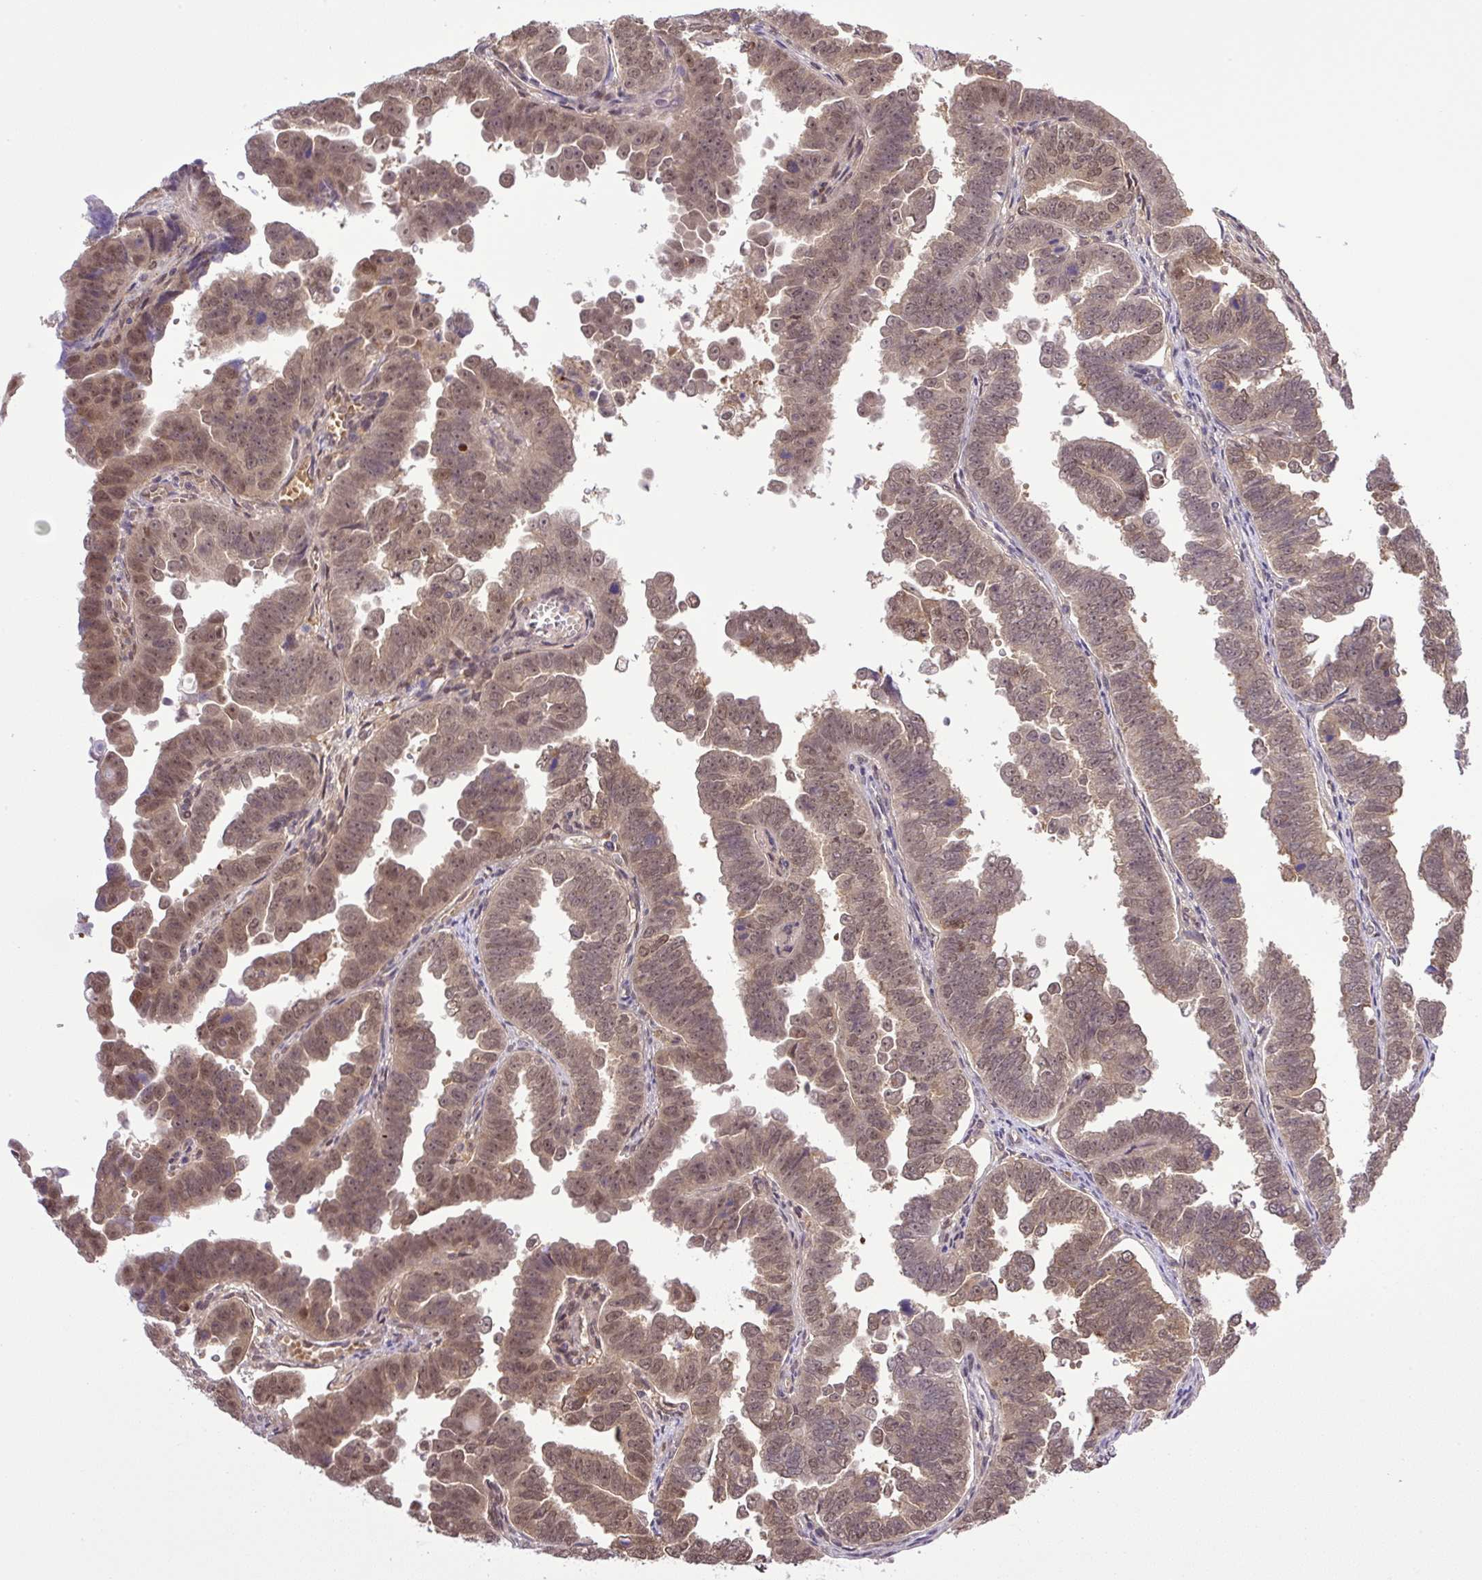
{"staining": {"intensity": "weak", "quantity": ">75%", "location": "nuclear"}, "tissue": "endometrial cancer", "cell_type": "Tumor cells", "image_type": "cancer", "snomed": [{"axis": "morphology", "description": "Adenocarcinoma, NOS"}, {"axis": "topography", "description": "Endometrium"}], "caption": "Tumor cells display low levels of weak nuclear positivity in about >75% of cells in endometrial cancer.", "gene": "SGTA", "patient": {"sex": "female", "age": 75}}